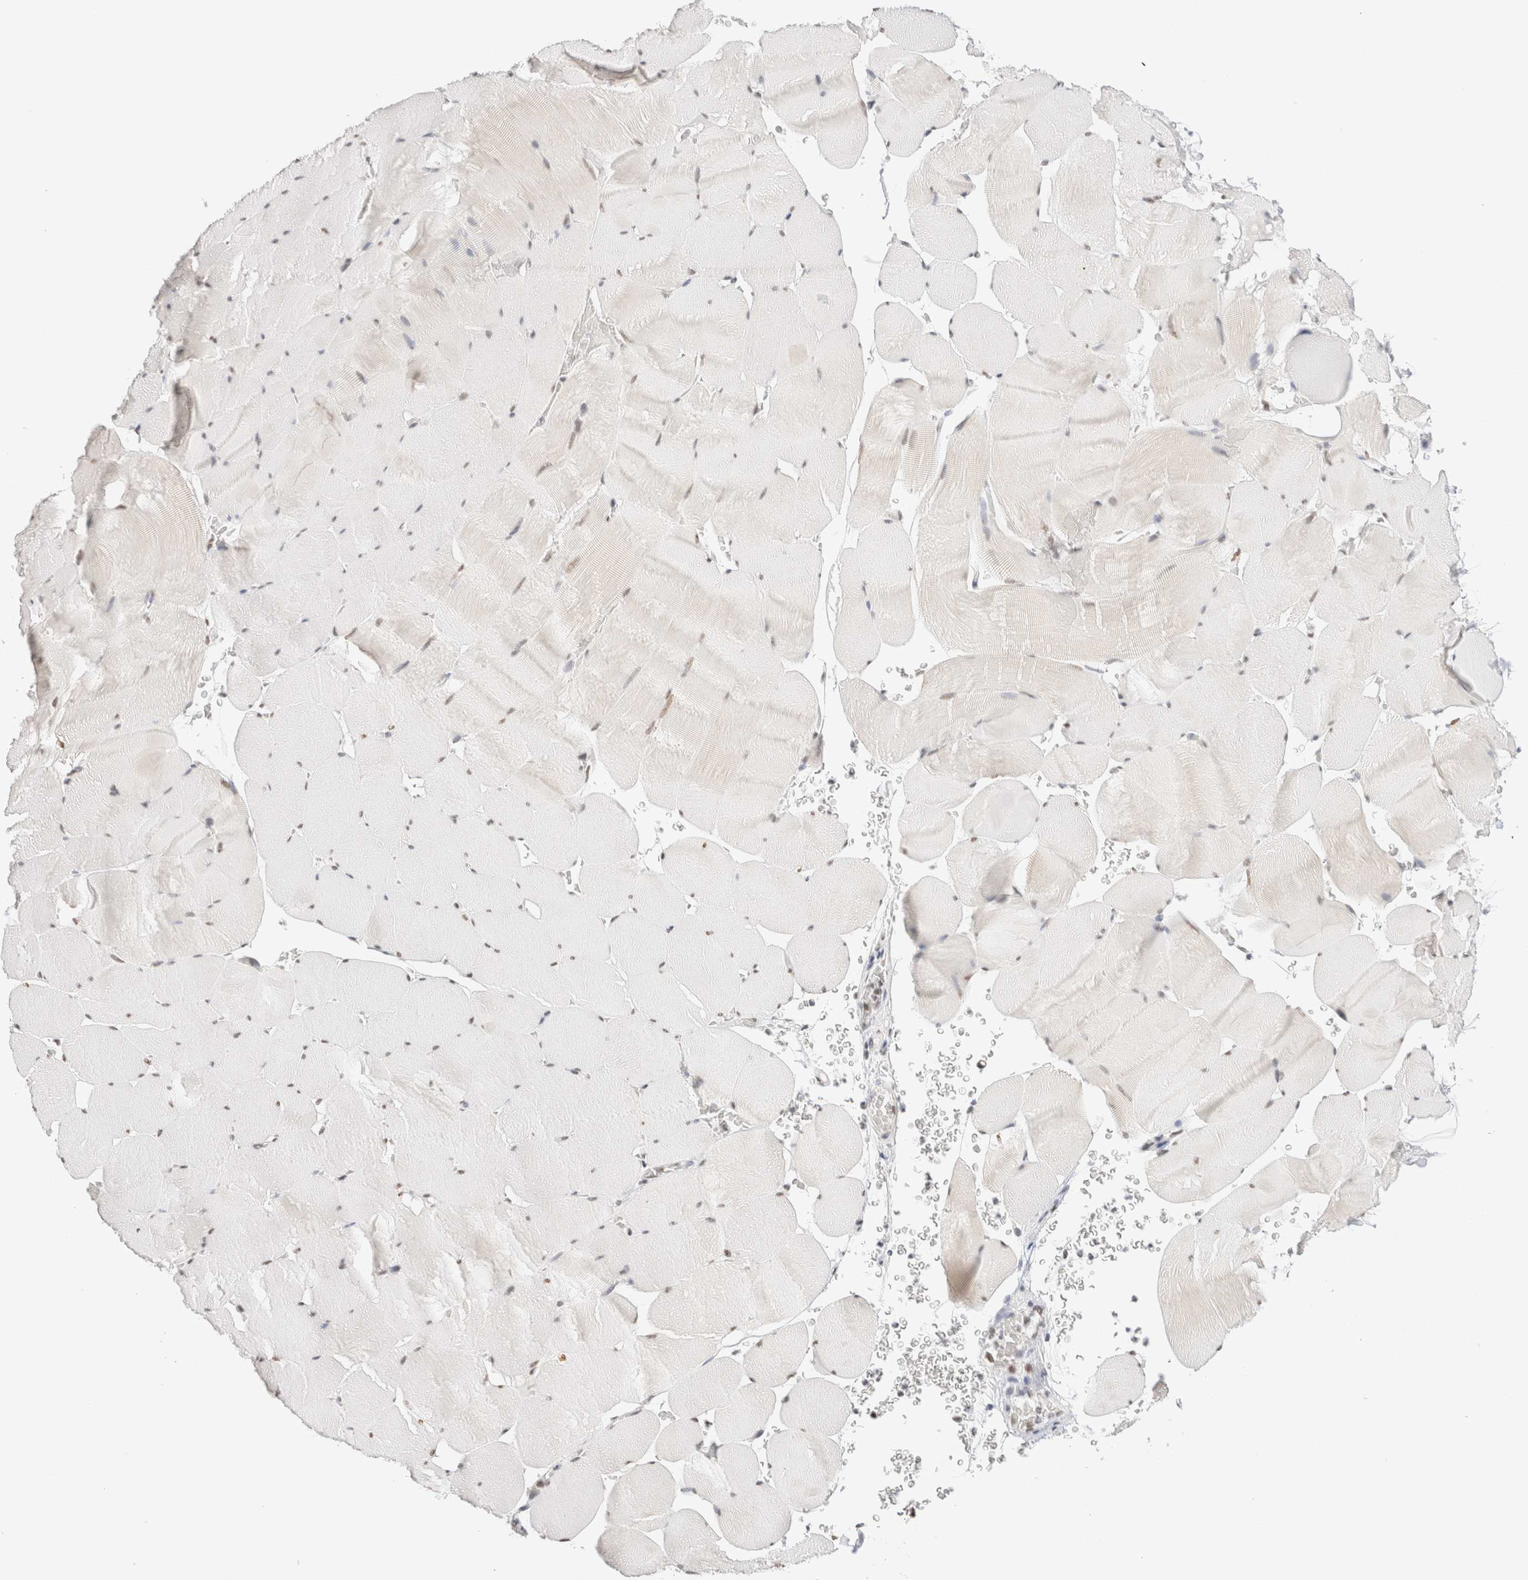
{"staining": {"intensity": "weak", "quantity": "25%-75%", "location": "nuclear"}, "tissue": "skeletal muscle", "cell_type": "Myocytes", "image_type": "normal", "snomed": [{"axis": "morphology", "description": "Normal tissue, NOS"}, {"axis": "topography", "description": "Skeletal muscle"}], "caption": "DAB immunohistochemical staining of benign skeletal muscle shows weak nuclear protein positivity in about 25%-75% of myocytes.", "gene": "SUPT3H", "patient": {"sex": "male", "age": 62}}